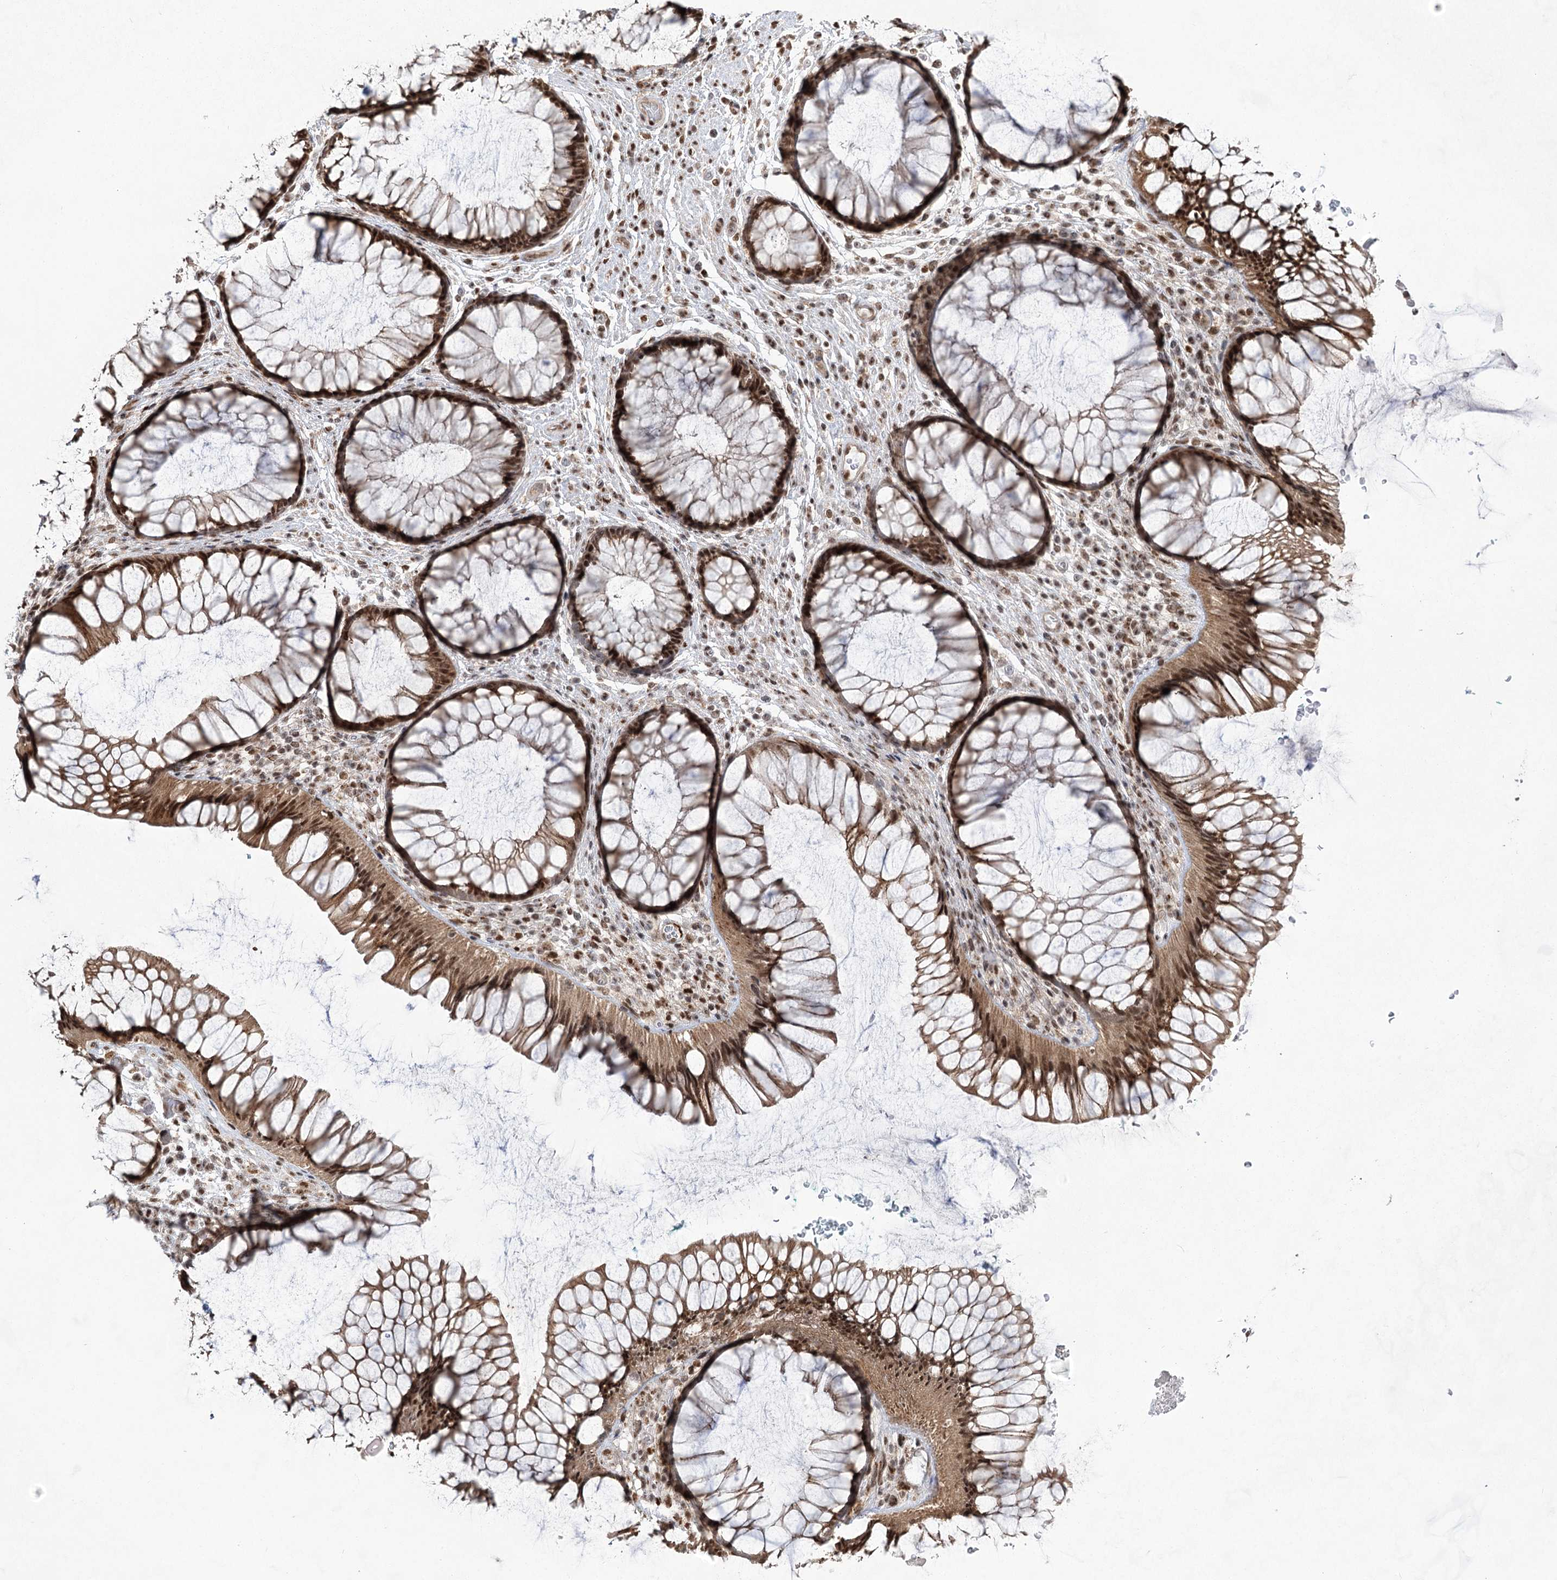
{"staining": {"intensity": "strong", "quantity": ">75%", "location": "cytoplasmic/membranous,nuclear"}, "tissue": "rectum", "cell_type": "Glandular cells", "image_type": "normal", "snomed": [{"axis": "morphology", "description": "Normal tissue, NOS"}, {"axis": "topography", "description": "Rectum"}], "caption": "Immunohistochemical staining of unremarkable human rectum exhibits high levels of strong cytoplasmic/membranous,nuclear staining in about >75% of glandular cells.", "gene": "ZCCHC8", "patient": {"sex": "male", "age": 51}}